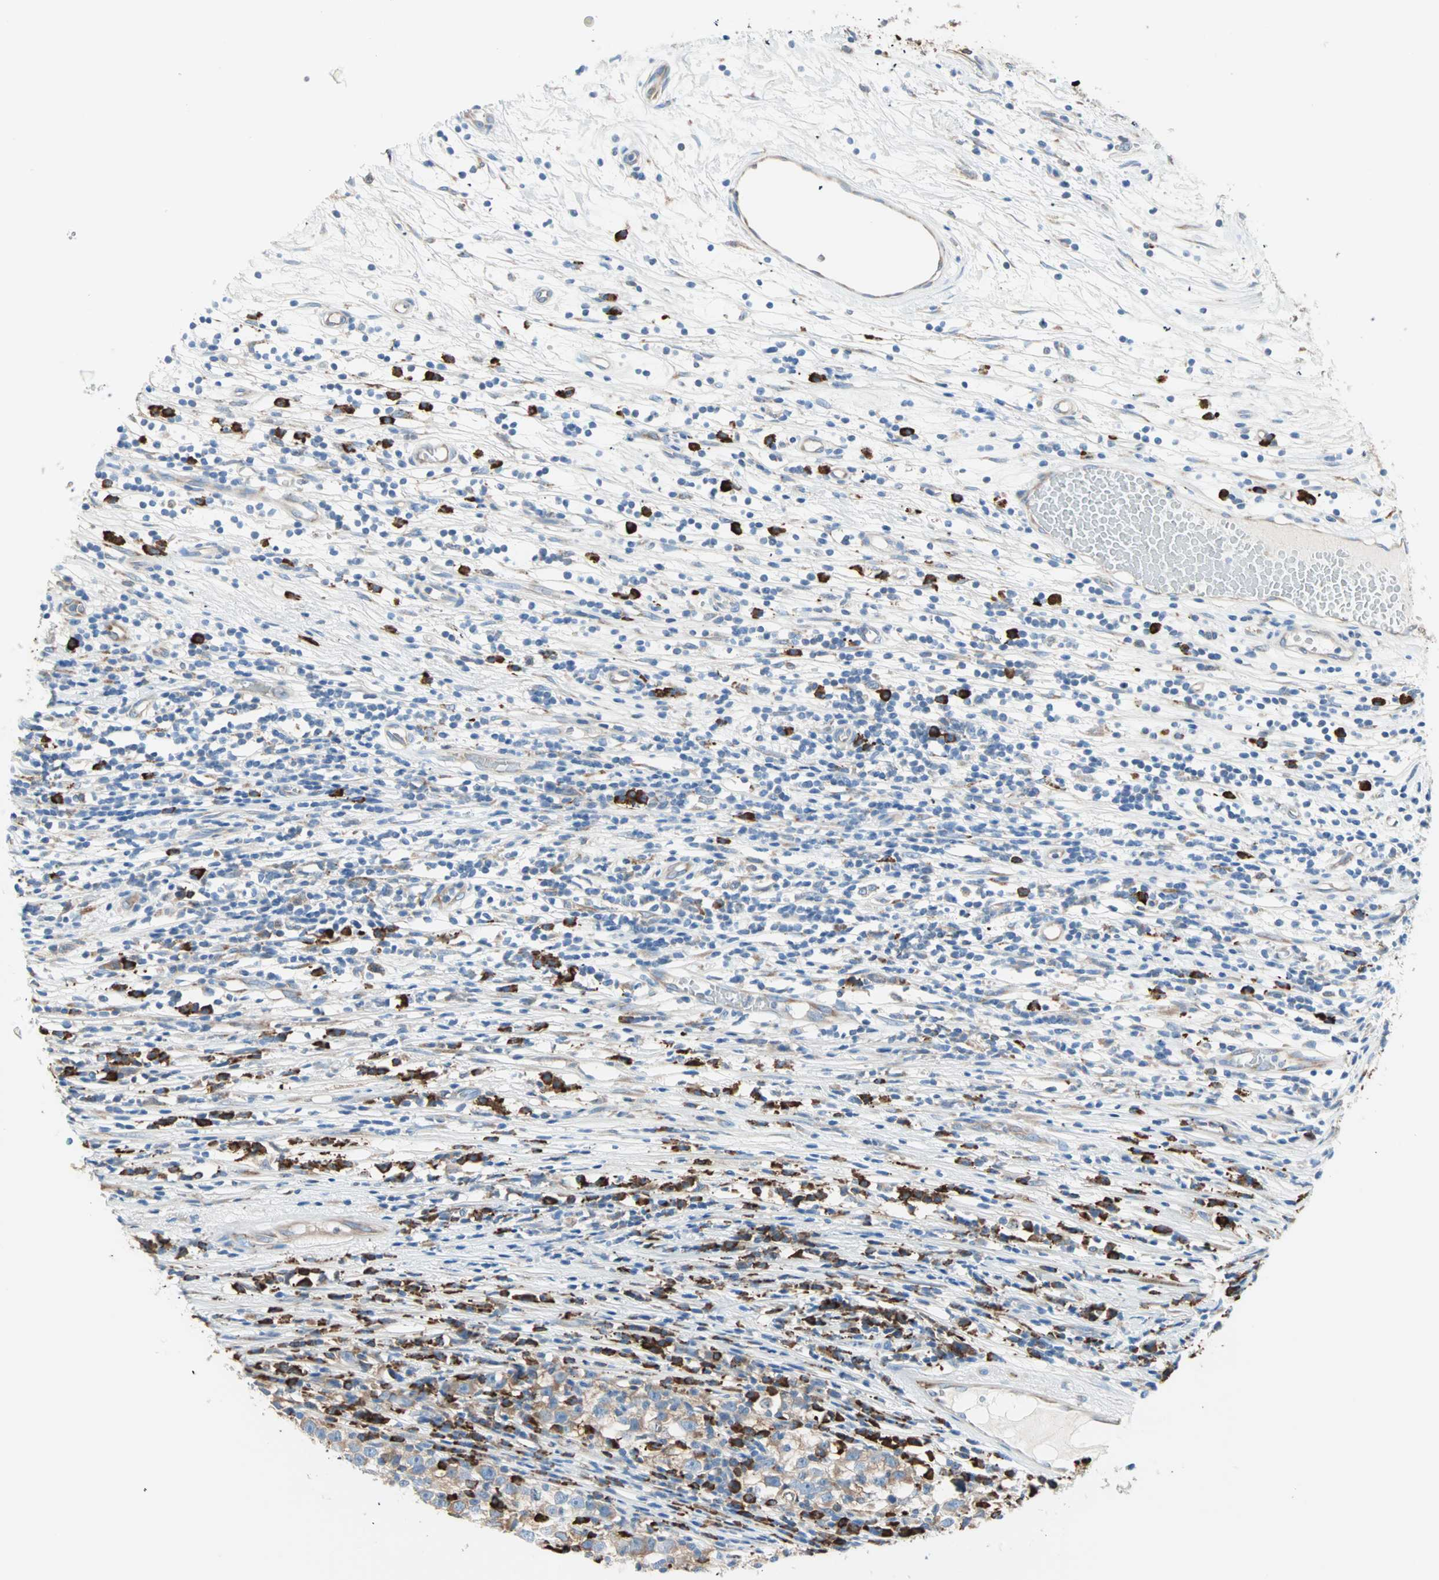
{"staining": {"intensity": "moderate", "quantity": ">75%", "location": "cytoplasmic/membranous"}, "tissue": "testis cancer", "cell_type": "Tumor cells", "image_type": "cancer", "snomed": [{"axis": "morphology", "description": "Seminoma, NOS"}, {"axis": "topography", "description": "Testis"}], "caption": "An immunohistochemistry micrograph of tumor tissue is shown. Protein staining in brown shows moderate cytoplasmic/membranous positivity in seminoma (testis) within tumor cells.", "gene": "PLCXD1", "patient": {"sex": "male", "age": 65}}